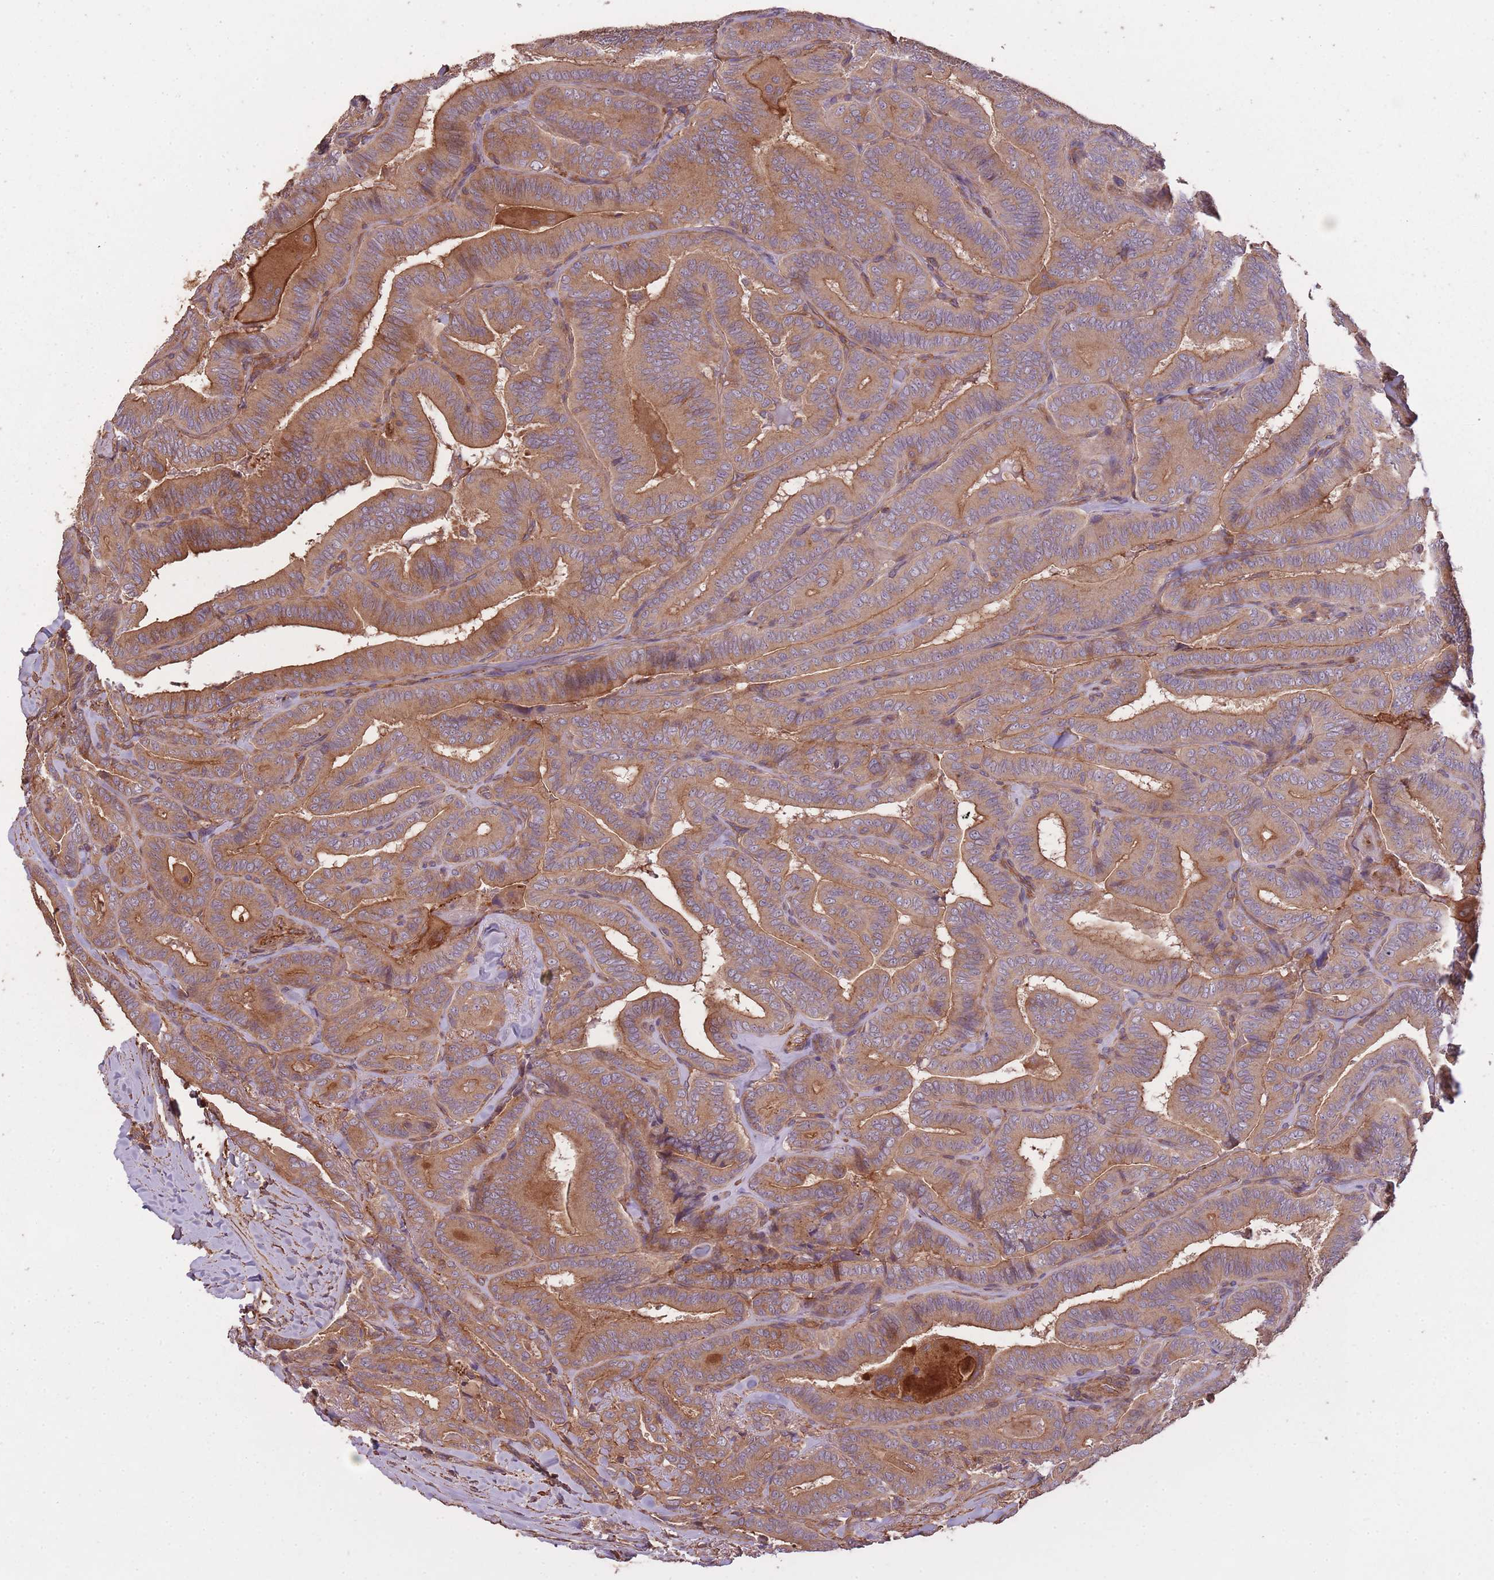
{"staining": {"intensity": "moderate", "quantity": ">75%", "location": "cytoplasmic/membranous"}, "tissue": "thyroid cancer", "cell_type": "Tumor cells", "image_type": "cancer", "snomed": [{"axis": "morphology", "description": "Papillary adenocarcinoma, NOS"}, {"axis": "topography", "description": "Thyroid gland"}], "caption": "IHC (DAB) staining of human thyroid cancer (papillary adenocarcinoma) shows moderate cytoplasmic/membranous protein staining in approximately >75% of tumor cells. (DAB IHC, brown staining for protein, blue staining for nuclei).", "gene": "ARMH3", "patient": {"sex": "male", "age": 61}}